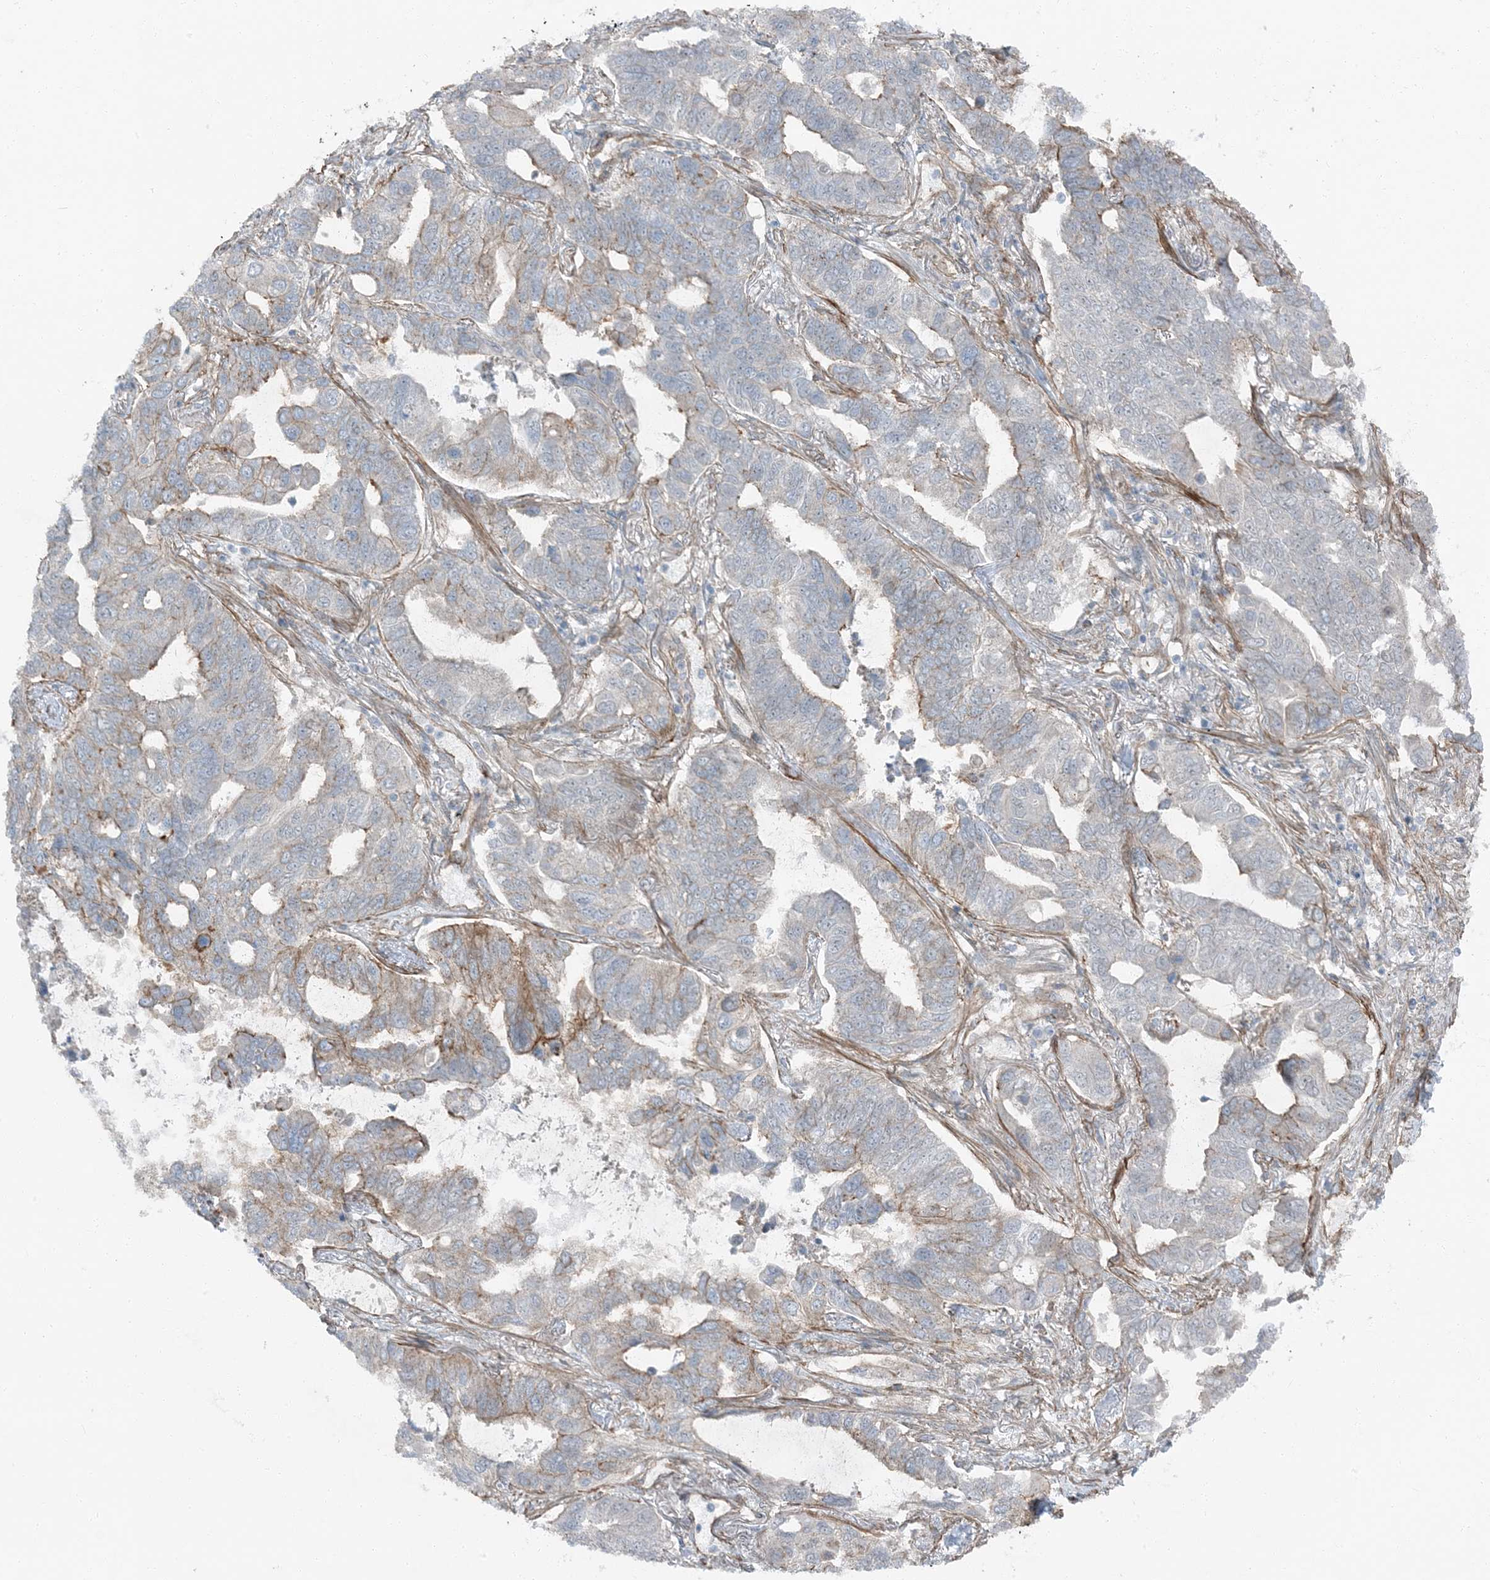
{"staining": {"intensity": "weak", "quantity": "<25%", "location": "cytoplasmic/membranous"}, "tissue": "lung cancer", "cell_type": "Tumor cells", "image_type": "cancer", "snomed": [{"axis": "morphology", "description": "Adenocarcinoma, NOS"}, {"axis": "topography", "description": "Lung"}], "caption": "Lung cancer stained for a protein using IHC shows no staining tumor cells.", "gene": "ZFP90", "patient": {"sex": "male", "age": 64}}